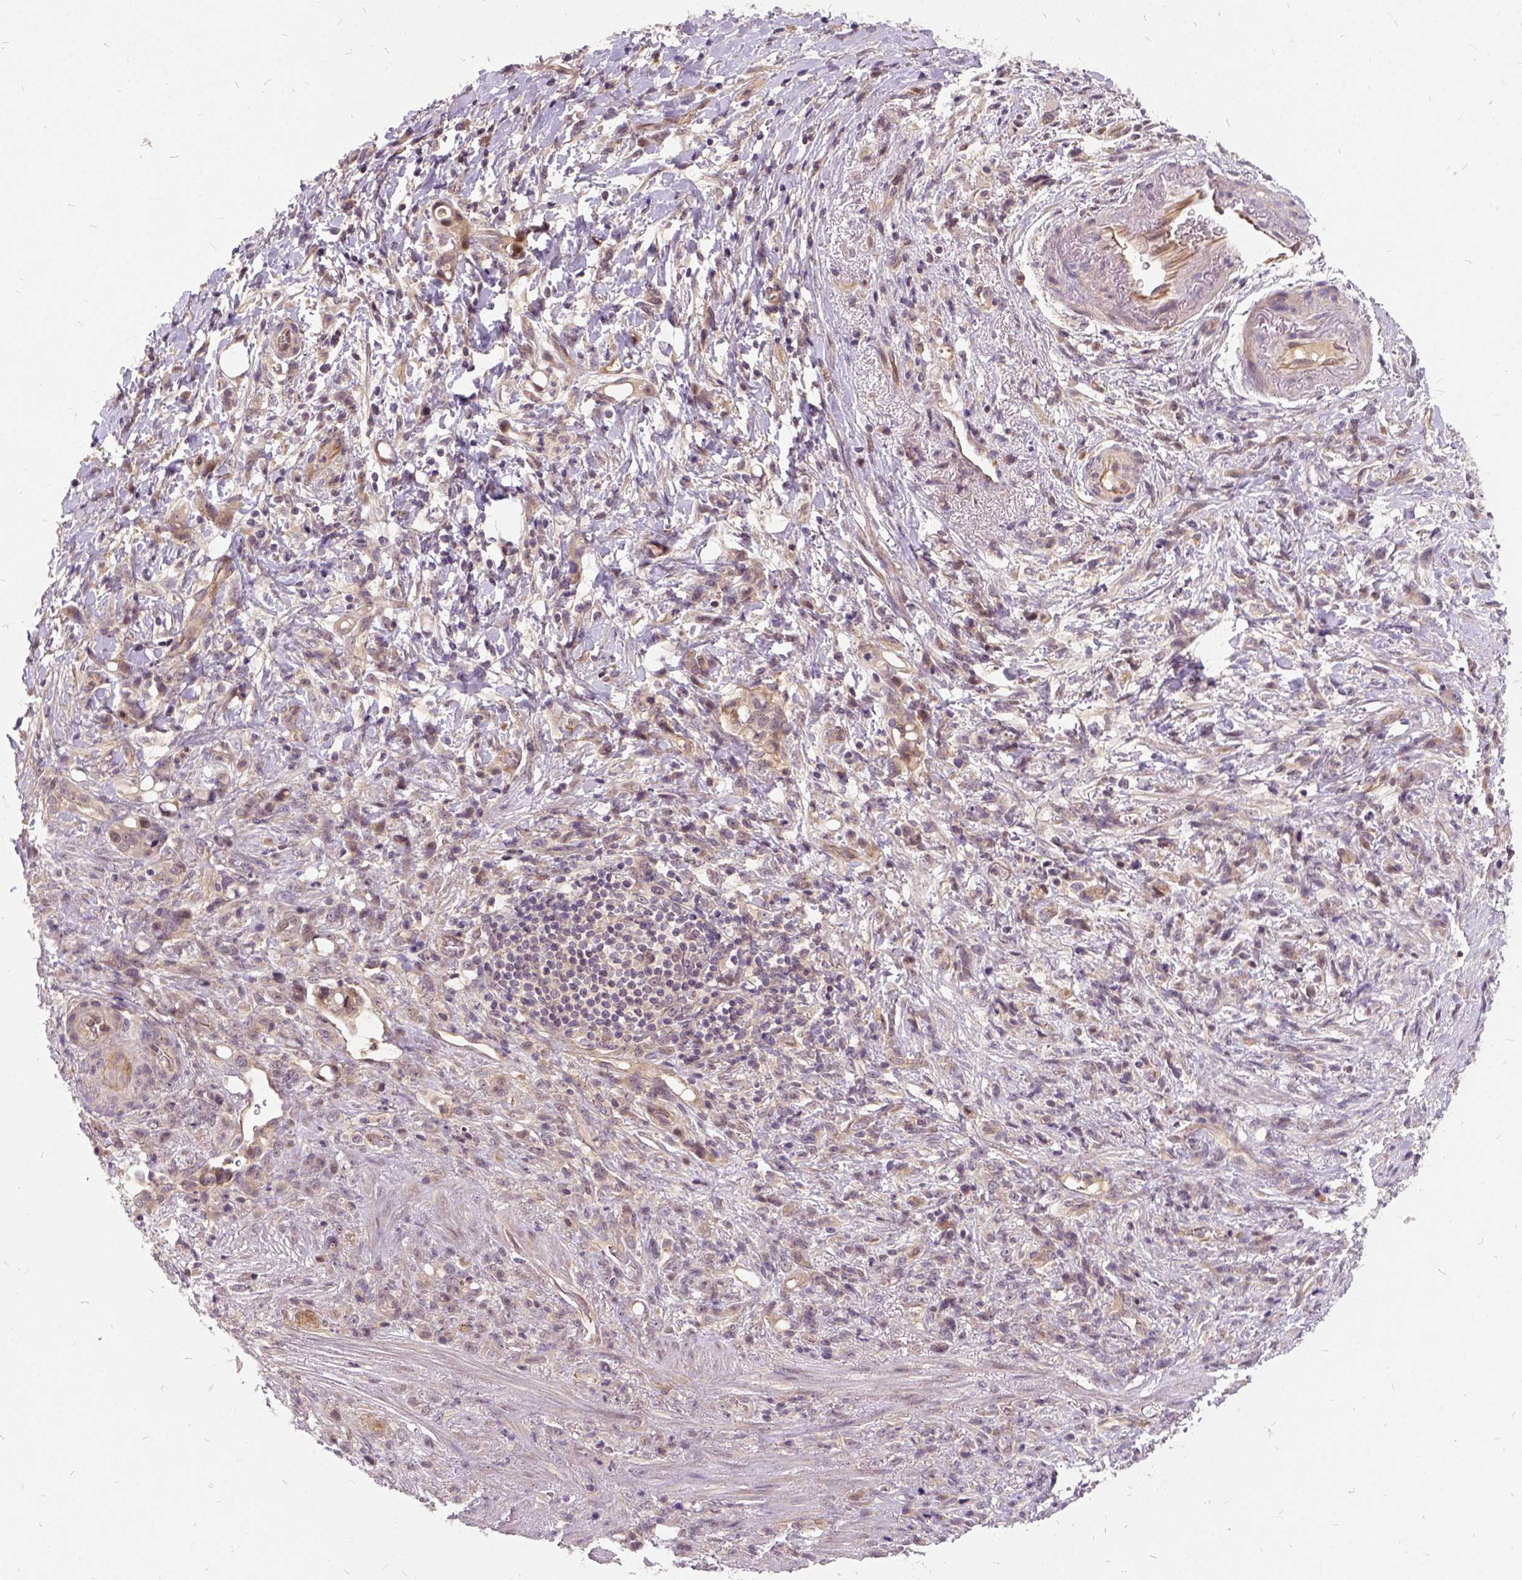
{"staining": {"intensity": "weak", "quantity": ">75%", "location": "cytoplasmic/membranous"}, "tissue": "stomach cancer", "cell_type": "Tumor cells", "image_type": "cancer", "snomed": [{"axis": "morphology", "description": "Adenocarcinoma, NOS"}, {"axis": "topography", "description": "Stomach"}], "caption": "Stomach adenocarcinoma stained for a protein displays weak cytoplasmic/membranous positivity in tumor cells.", "gene": "ILRUN", "patient": {"sex": "female", "age": 84}}